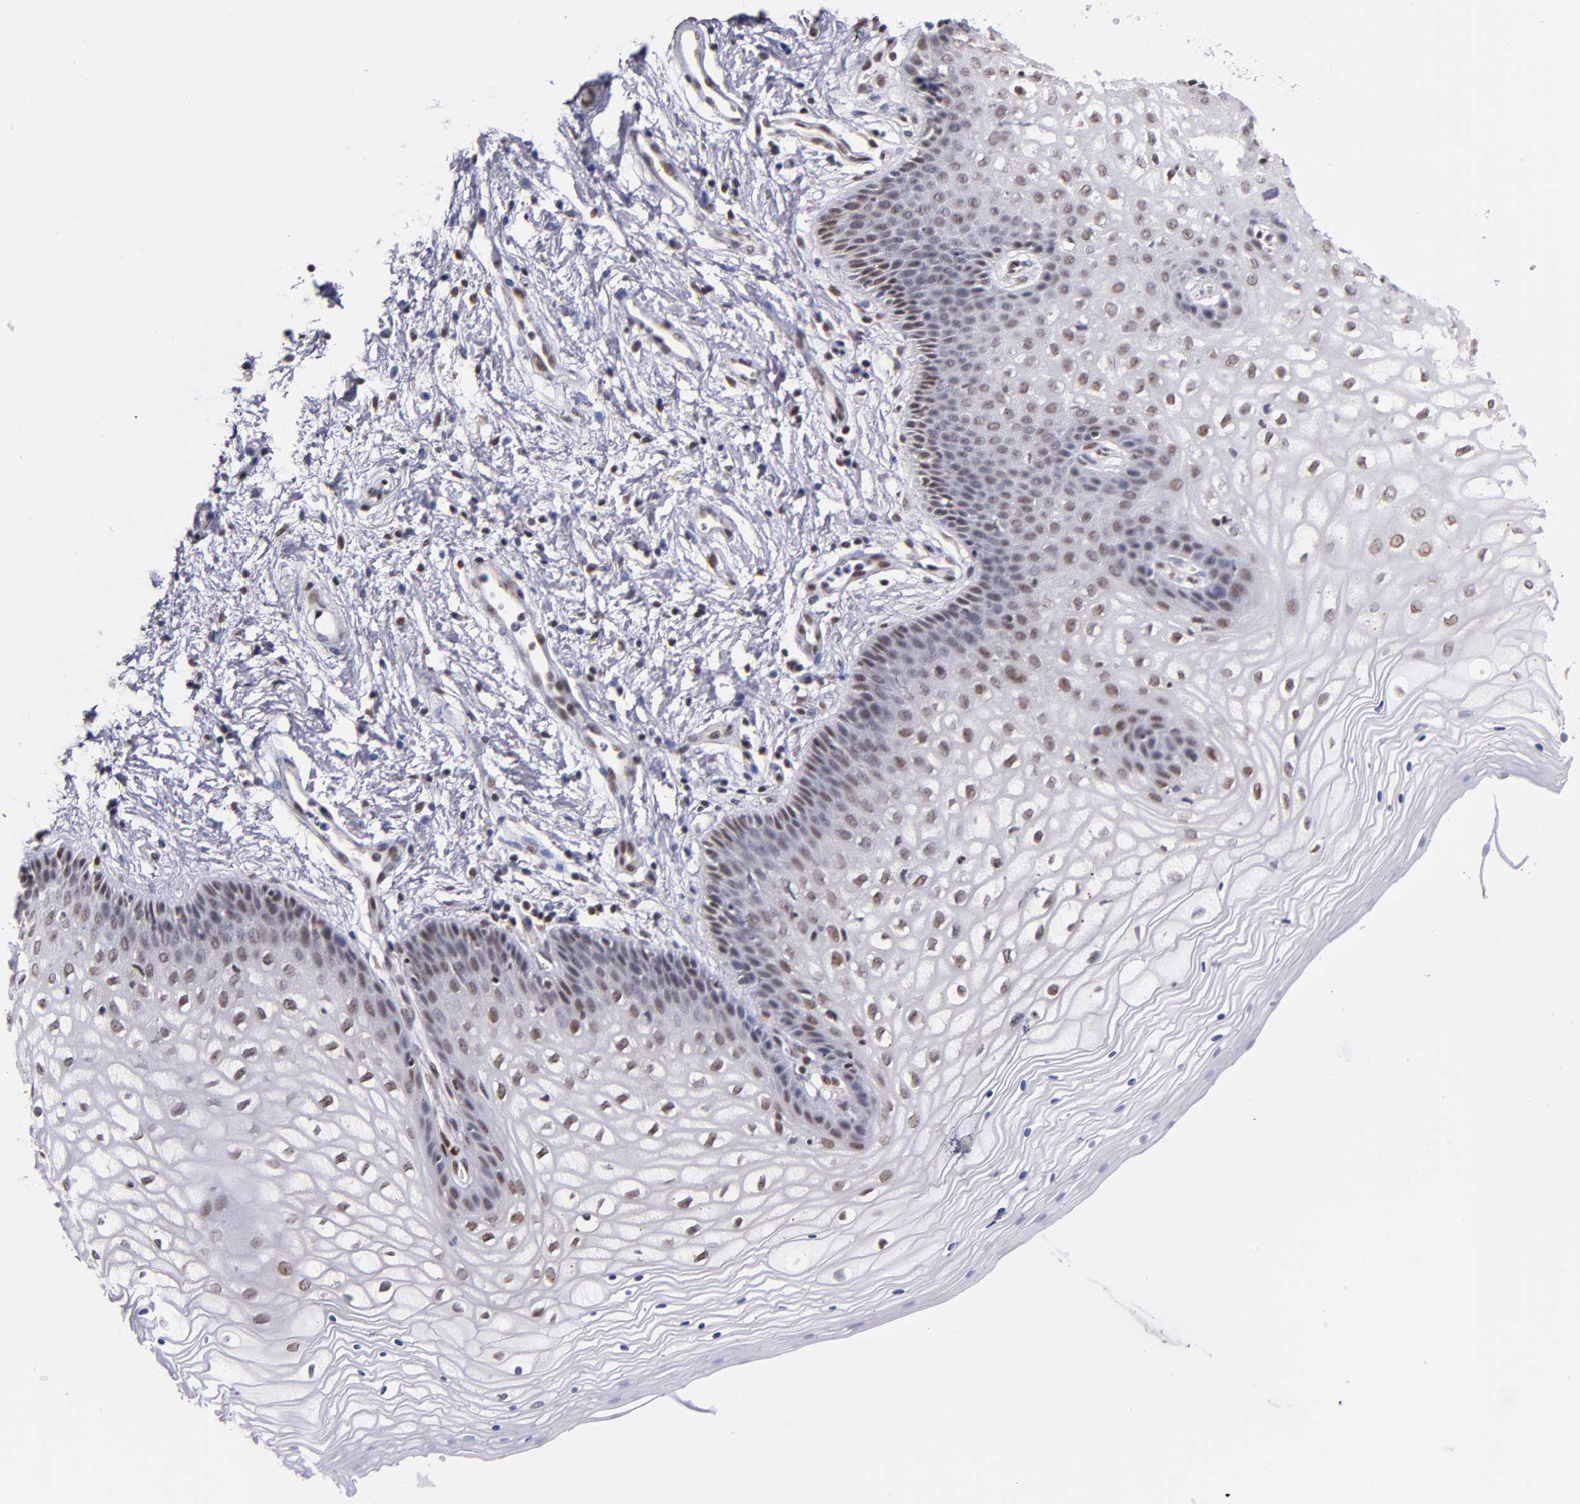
{"staining": {"intensity": "weak", "quantity": "<25%", "location": "nuclear"}, "tissue": "vagina", "cell_type": "Squamous epithelial cells", "image_type": "normal", "snomed": [{"axis": "morphology", "description": "Normal tissue, NOS"}, {"axis": "topography", "description": "Vagina"}], "caption": "This micrograph is of unremarkable vagina stained with immunohistochemistry (IHC) to label a protein in brown with the nuclei are counter-stained blue. There is no expression in squamous epithelial cells.", "gene": "SRF", "patient": {"sex": "female", "age": 34}}